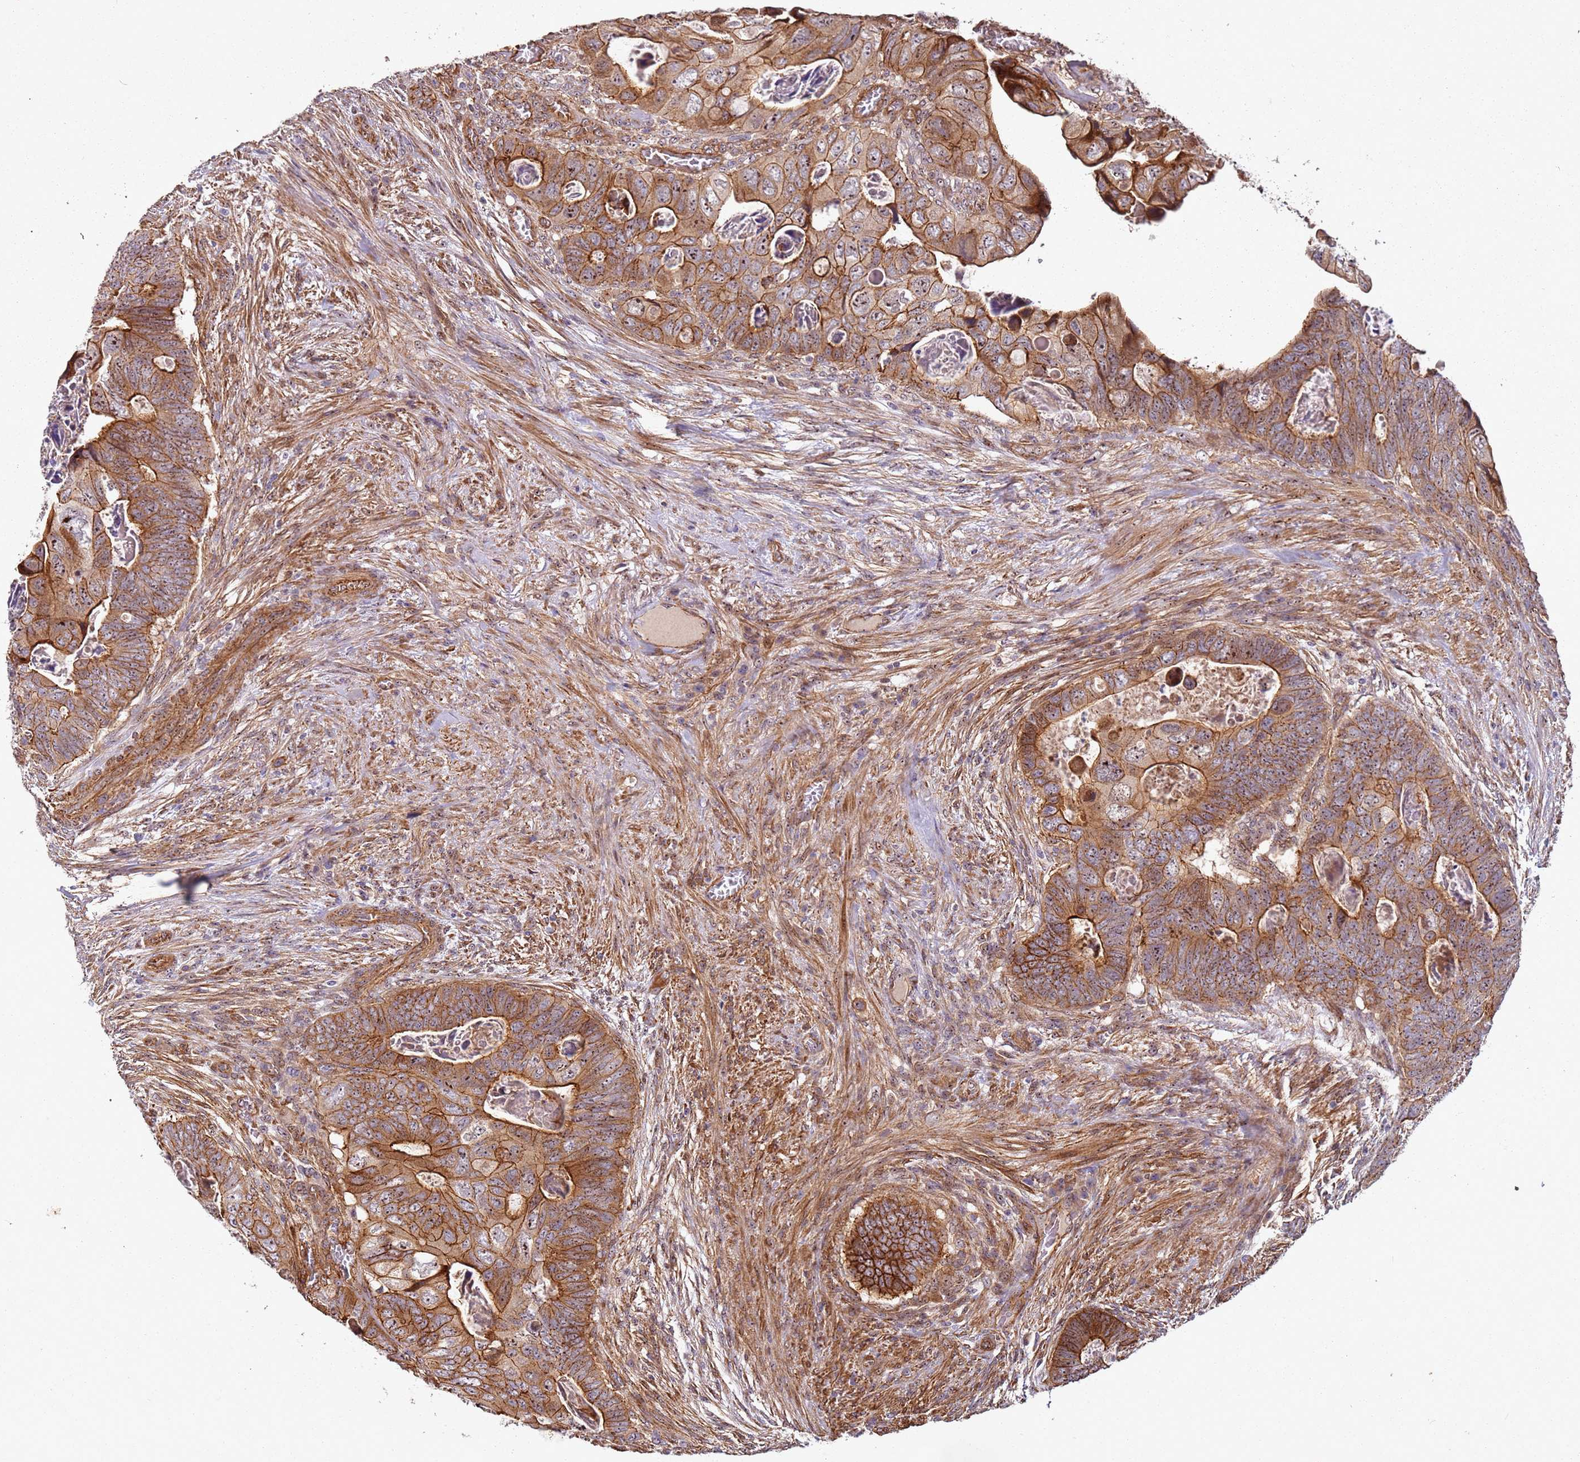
{"staining": {"intensity": "strong", "quantity": ">75%", "location": "cytoplasmic/membranous"}, "tissue": "colorectal cancer", "cell_type": "Tumor cells", "image_type": "cancer", "snomed": [{"axis": "morphology", "description": "Adenocarcinoma, NOS"}, {"axis": "topography", "description": "Rectum"}], "caption": "A high amount of strong cytoplasmic/membranous positivity is seen in about >75% of tumor cells in colorectal cancer (adenocarcinoma) tissue.", "gene": "C2CD4B", "patient": {"sex": "female", "age": 78}}